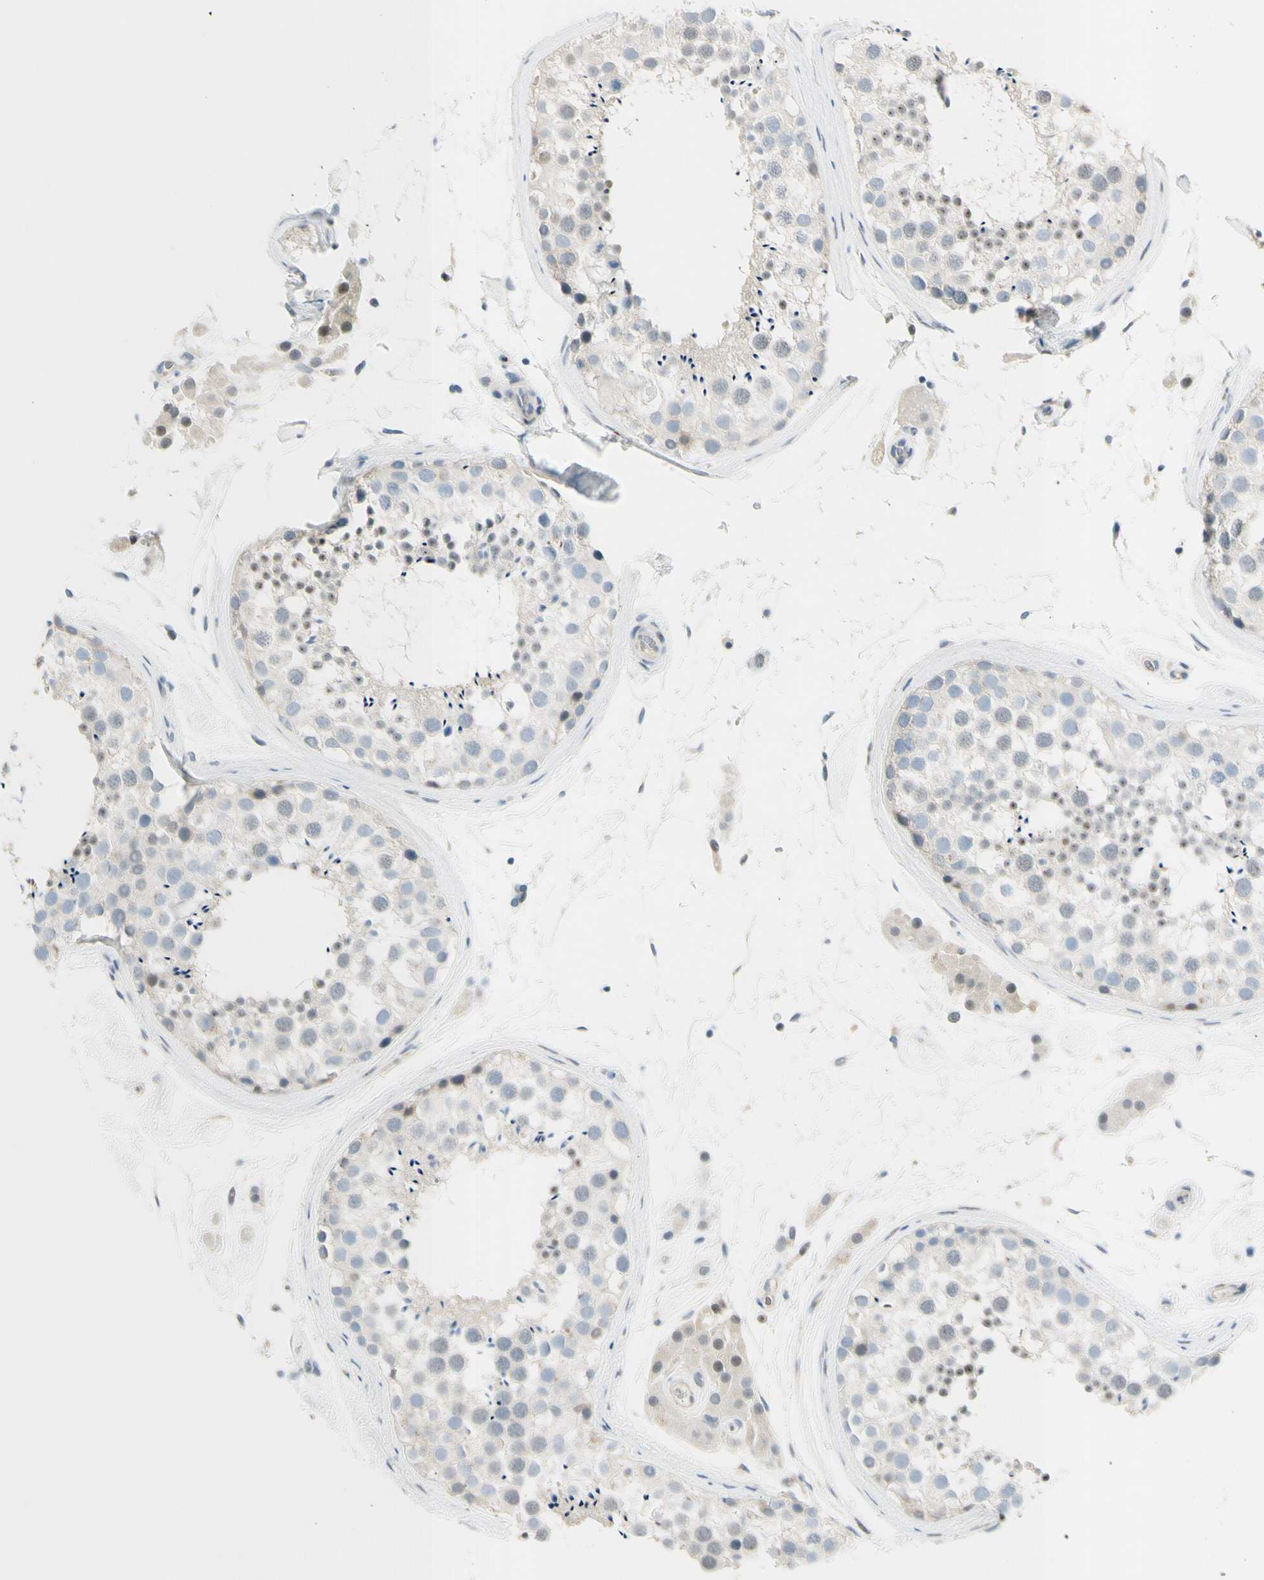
{"staining": {"intensity": "weak", "quantity": "<25%", "location": "nuclear"}, "tissue": "testis", "cell_type": "Cells in seminiferous ducts", "image_type": "normal", "snomed": [{"axis": "morphology", "description": "Normal tissue, NOS"}, {"axis": "topography", "description": "Testis"}], "caption": "Image shows no significant protein staining in cells in seminiferous ducts of normal testis. (Stains: DAB (3,3'-diaminobenzidine) immunohistochemistry (IHC) with hematoxylin counter stain, Microscopy: brightfield microscopy at high magnification).", "gene": "B4GALNT1", "patient": {"sex": "male", "age": 46}}